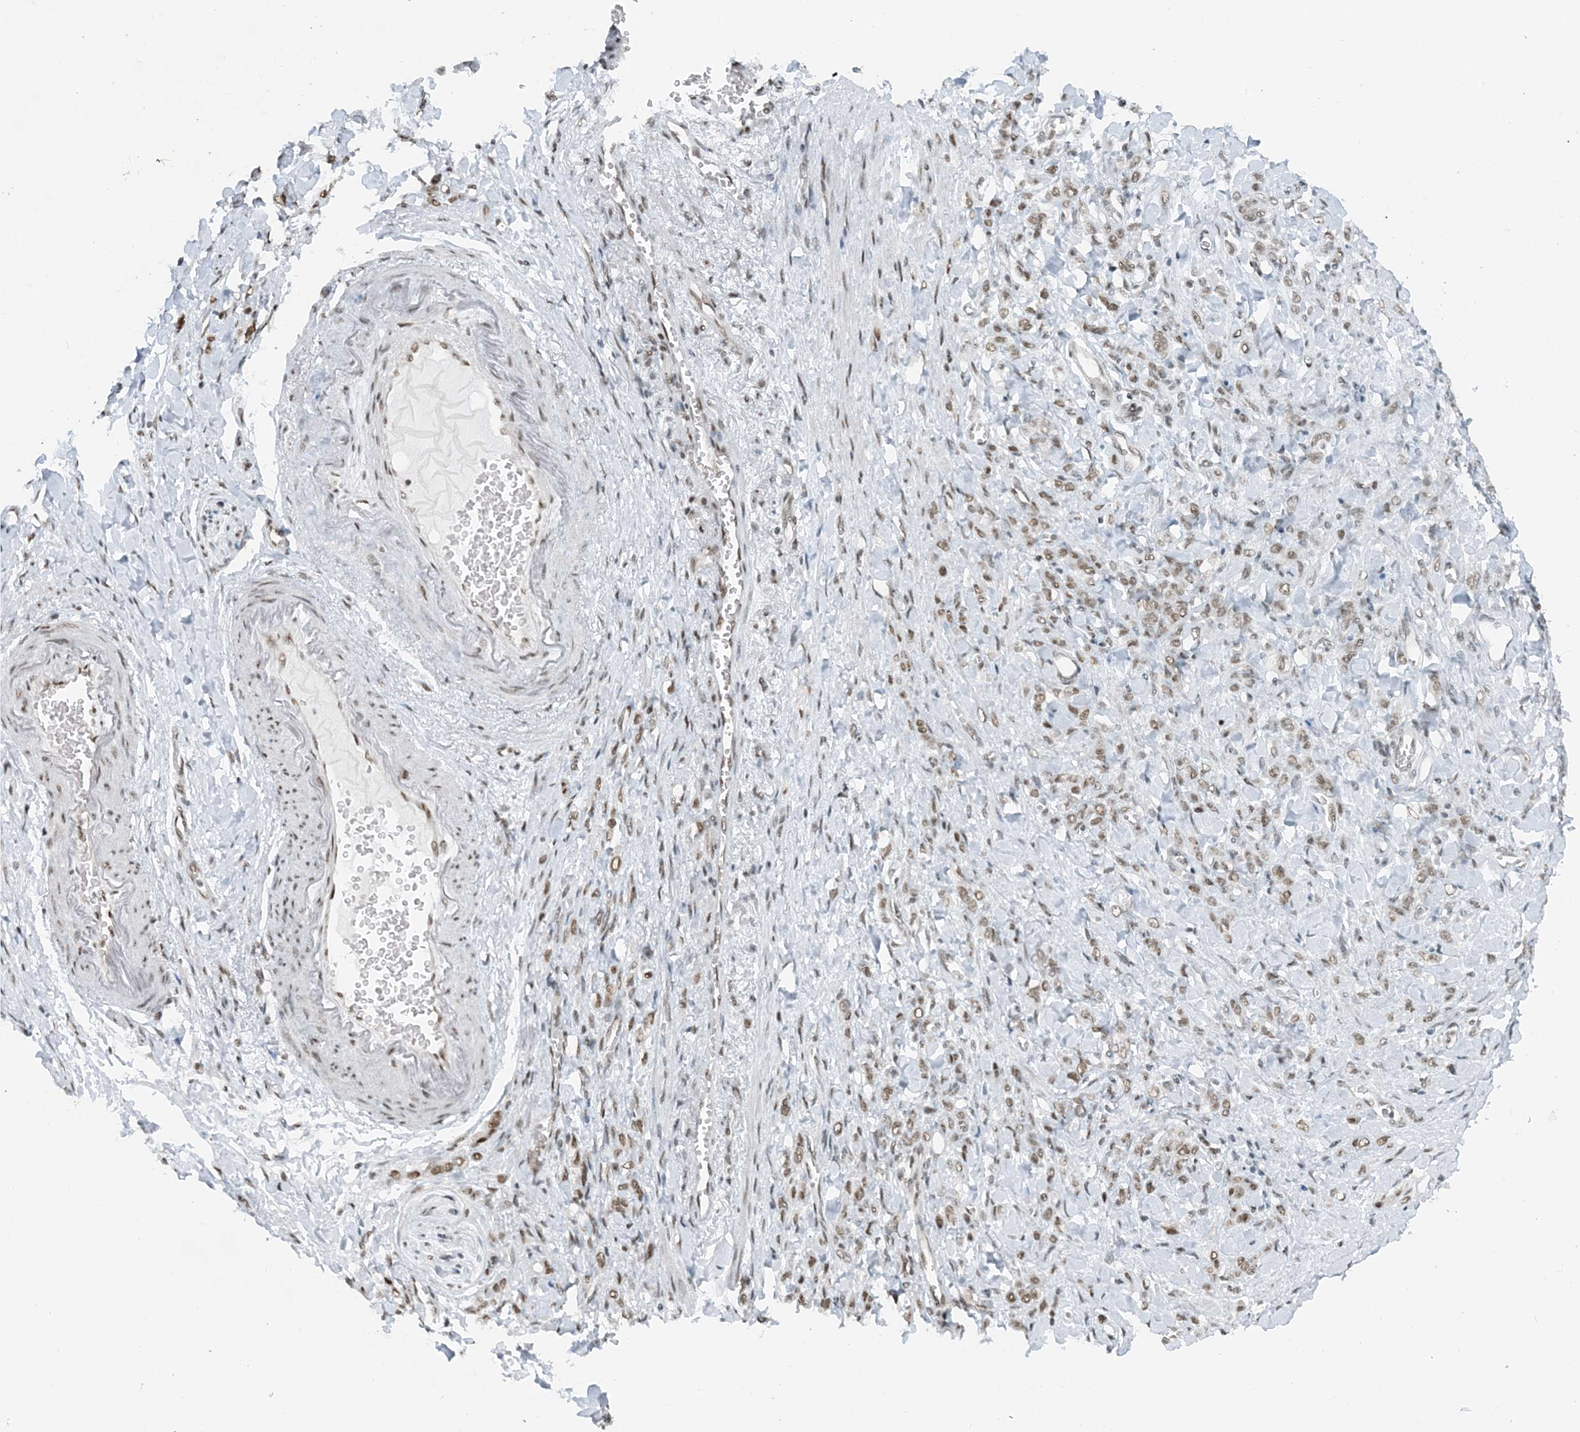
{"staining": {"intensity": "weak", "quantity": ">75%", "location": "nuclear"}, "tissue": "stomach cancer", "cell_type": "Tumor cells", "image_type": "cancer", "snomed": [{"axis": "morphology", "description": "Normal tissue, NOS"}, {"axis": "morphology", "description": "Adenocarcinoma, NOS"}, {"axis": "topography", "description": "Stomach"}], "caption": "IHC of adenocarcinoma (stomach) shows low levels of weak nuclear expression in approximately >75% of tumor cells.", "gene": "ZNF500", "patient": {"sex": "male", "age": 82}}